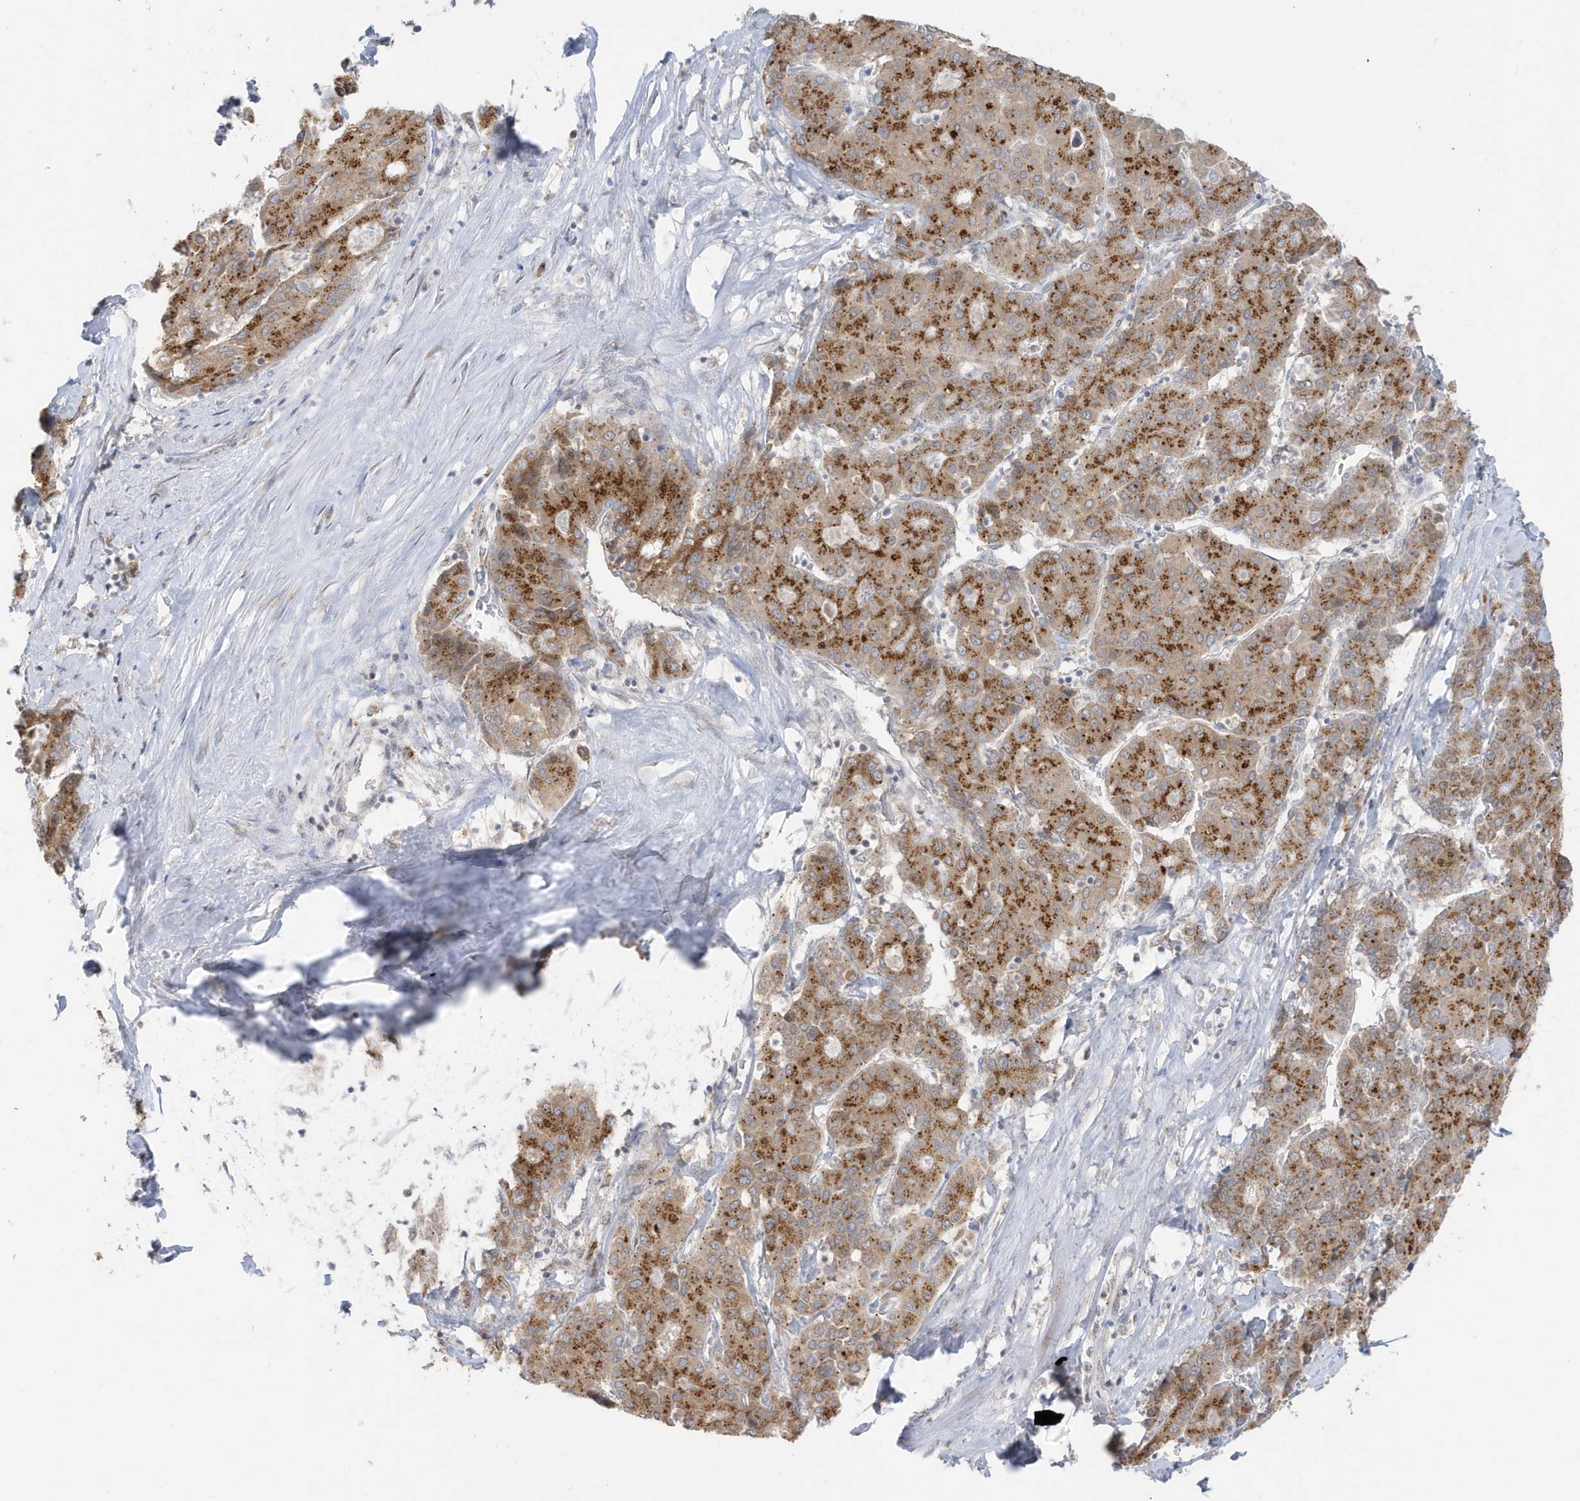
{"staining": {"intensity": "moderate", "quantity": ">75%", "location": "cytoplasmic/membranous"}, "tissue": "liver cancer", "cell_type": "Tumor cells", "image_type": "cancer", "snomed": [{"axis": "morphology", "description": "Carcinoma, Hepatocellular, NOS"}, {"axis": "topography", "description": "Liver"}], "caption": "Liver cancer stained with DAB (3,3'-diaminobenzidine) IHC reveals medium levels of moderate cytoplasmic/membranous positivity in about >75% of tumor cells. Using DAB (3,3'-diaminobenzidine) (brown) and hematoxylin (blue) stains, captured at high magnification using brightfield microscopy.", "gene": "RER1", "patient": {"sex": "male", "age": 65}}